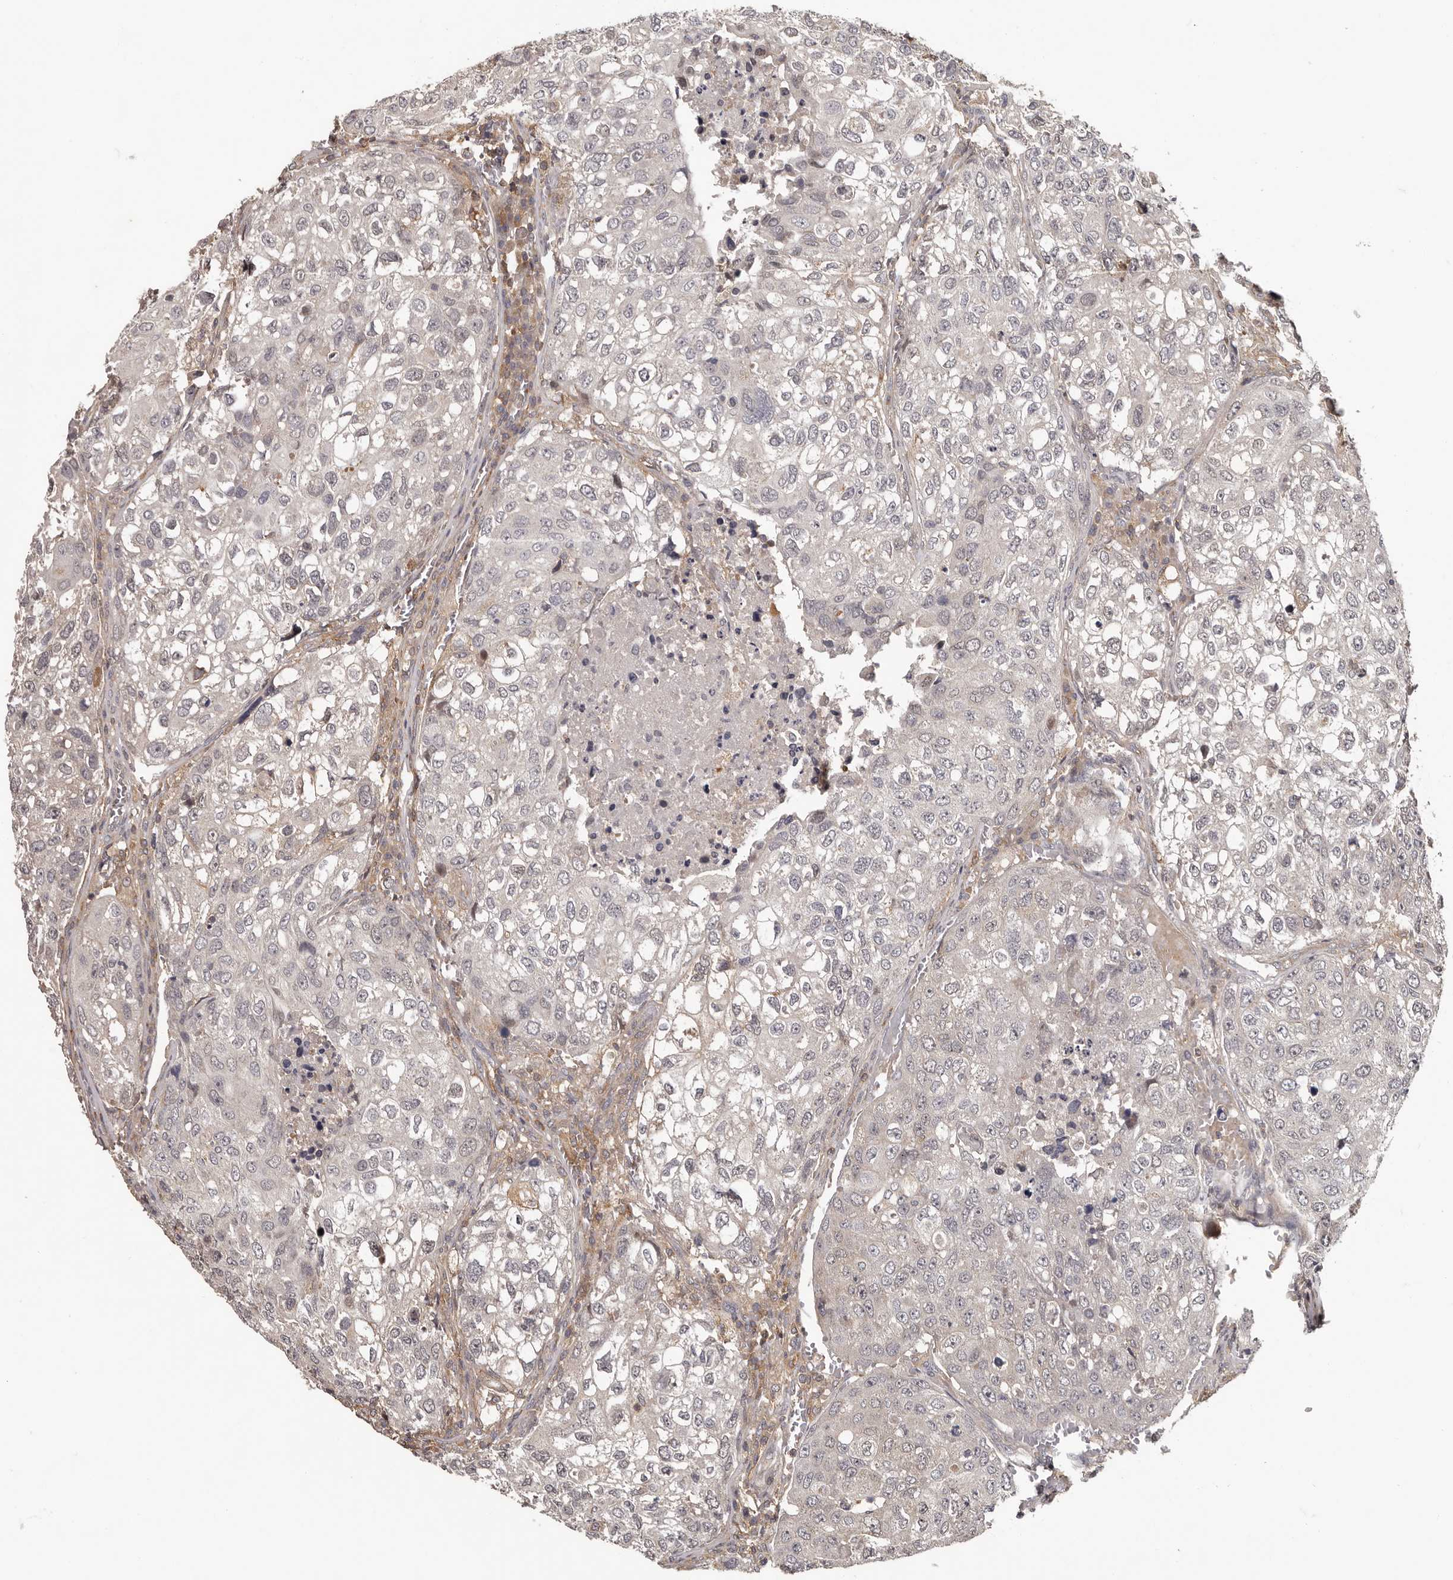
{"staining": {"intensity": "negative", "quantity": "none", "location": "none"}, "tissue": "urothelial cancer", "cell_type": "Tumor cells", "image_type": "cancer", "snomed": [{"axis": "morphology", "description": "Urothelial carcinoma, High grade"}, {"axis": "topography", "description": "Lymph node"}, {"axis": "topography", "description": "Urinary bladder"}], "caption": "An immunohistochemistry photomicrograph of urothelial cancer is shown. There is no staining in tumor cells of urothelial cancer. (Brightfield microscopy of DAB immunohistochemistry at high magnification).", "gene": "ANKRD44", "patient": {"sex": "male", "age": 51}}